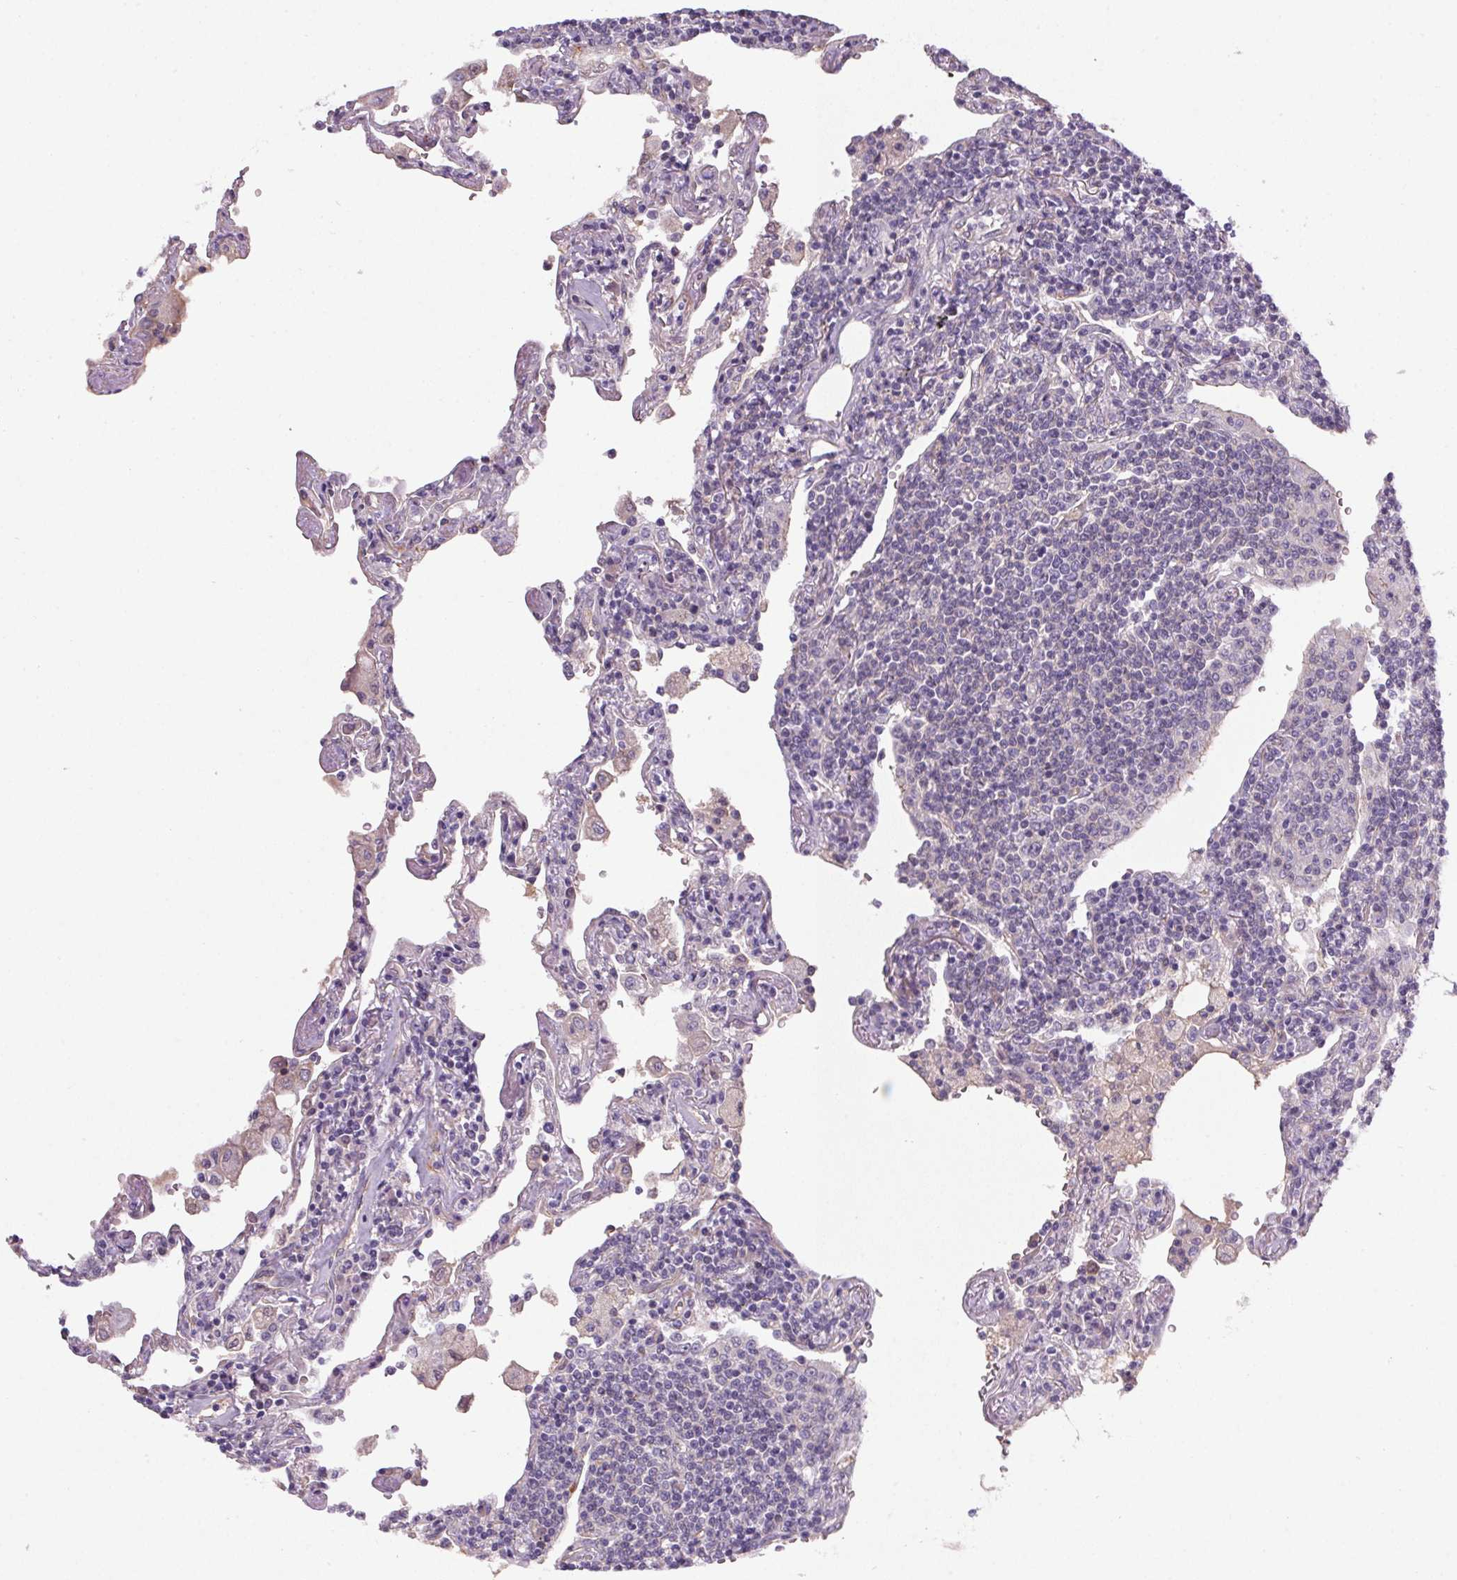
{"staining": {"intensity": "negative", "quantity": "none", "location": "none"}, "tissue": "lymphoma", "cell_type": "Tumor cells", "image_type": "cancer", "snomed": [{"axis": "morphology", "description": "Malignant lymphoma, non-Hodgkin's type, Low grade"}, {"axis": "topography", "description": "Lung"}], "caption": "Immunohistochemistry of lymphoma reveals no positivity in tumor cells. (Stains: DAB immunohistochemistry with hematoxylin counter stain, Microscopy: brightfield microscopy at high magnification).", "gene": "APOC4", "patient": {"sex": "female", "age": 71}}